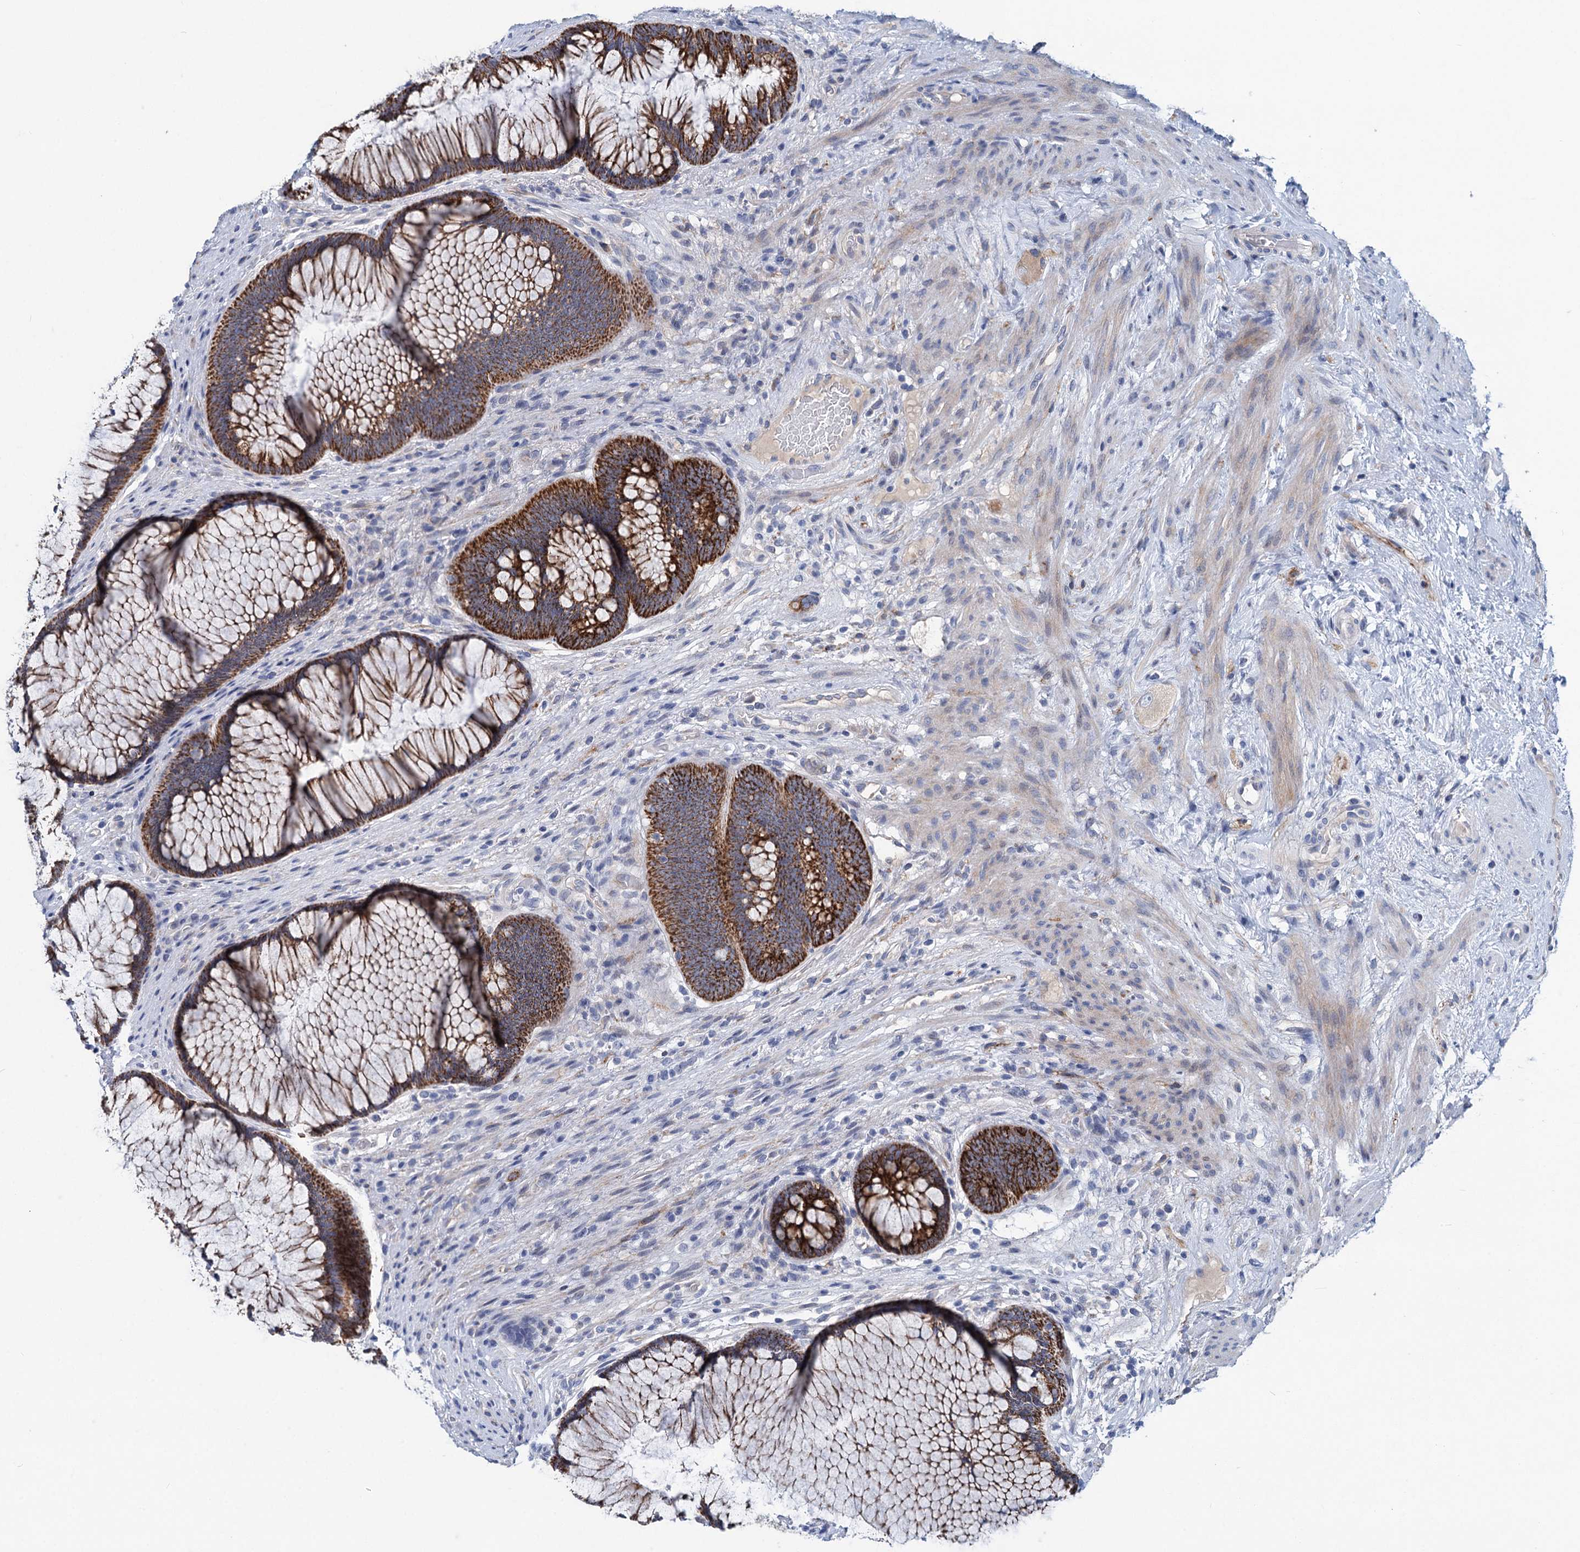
{"staining": {"intensity": "strong", "quantity": "25%-75%", "location": "cytoplasmic/membranous"}, "tissue": "rectum", "cell_type": "Glandular cells", "image_type": "normal", "snomed": [{"axis": "morphology", "description": "Normal tissue, NOS"}, {"axis": "topography", "description": "Rectum"}], "caption": "High-magnification brightfield microscopy of normal rectum stained with DAB (3,3'-diaminobenzidine) (brown) and counterstained with hematoxylin (blue). glandular cells exhibit strong cytoplasmic/membranous staining is present in approximately25%-75% of cells. The protein of interest is stained brown, and the nuclei are stained in blue (DAB IHC with brightfield microscopy, high magnification).", "gene": "CHDH", "patient": {"sex": "male", "age": 51}}